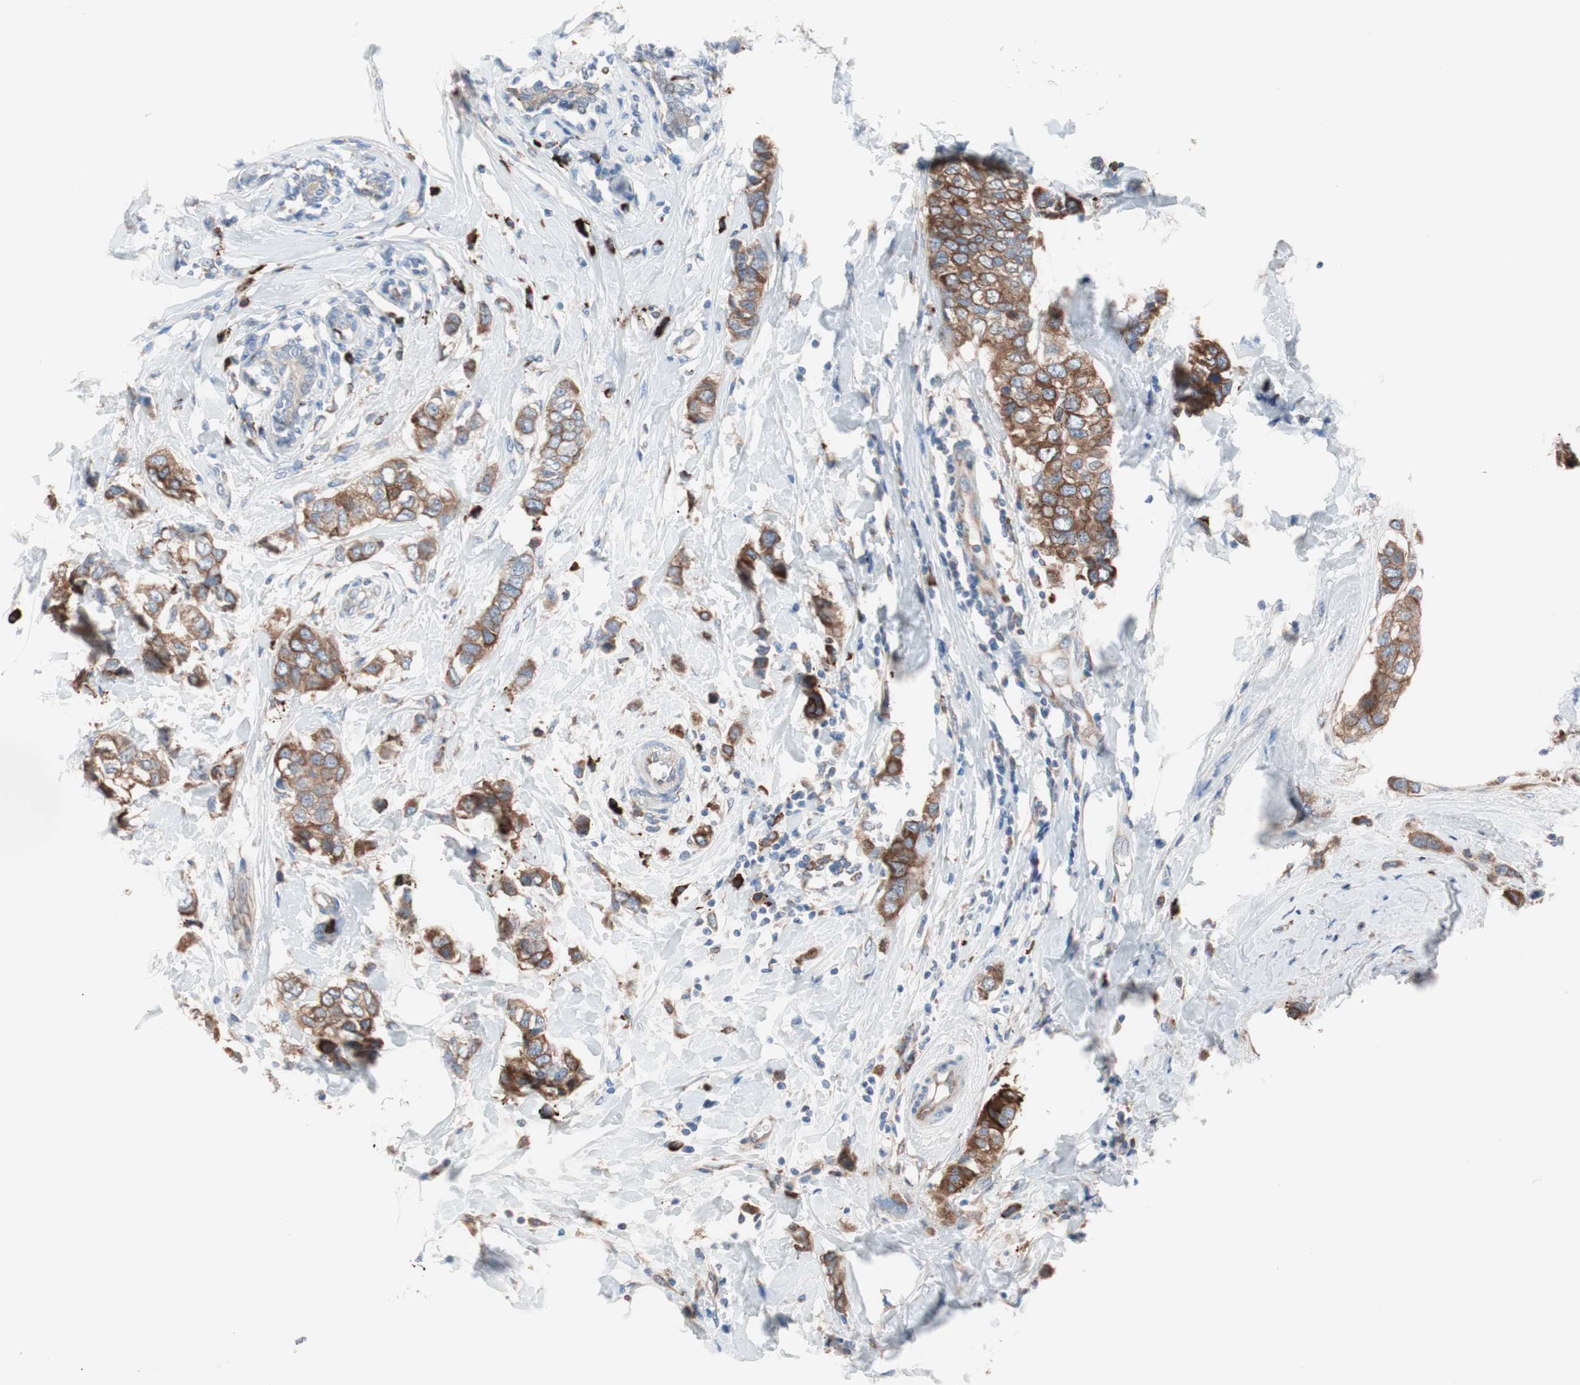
{"staining": {"intensity": "moderate", "quantity": ">75%", "location": "cytoplasmic/membranous"}, "tissue": "breast cancer", "cell_type": "Tumor cells", "image_type": "cancer", "snomed": [{"axis": "morphology", "description": "Duct carcinoma"}, {"axis": "topography", "description": "Breast"}], "caption": "Tumor cells exhibit medium levels of moderate cytoplasmic/membranous positivity in approximately >75% of cells in human breast intraductal carcinoma.", "gene": "SLC27A4", "patient": {"sex": "female", "age": 50}}